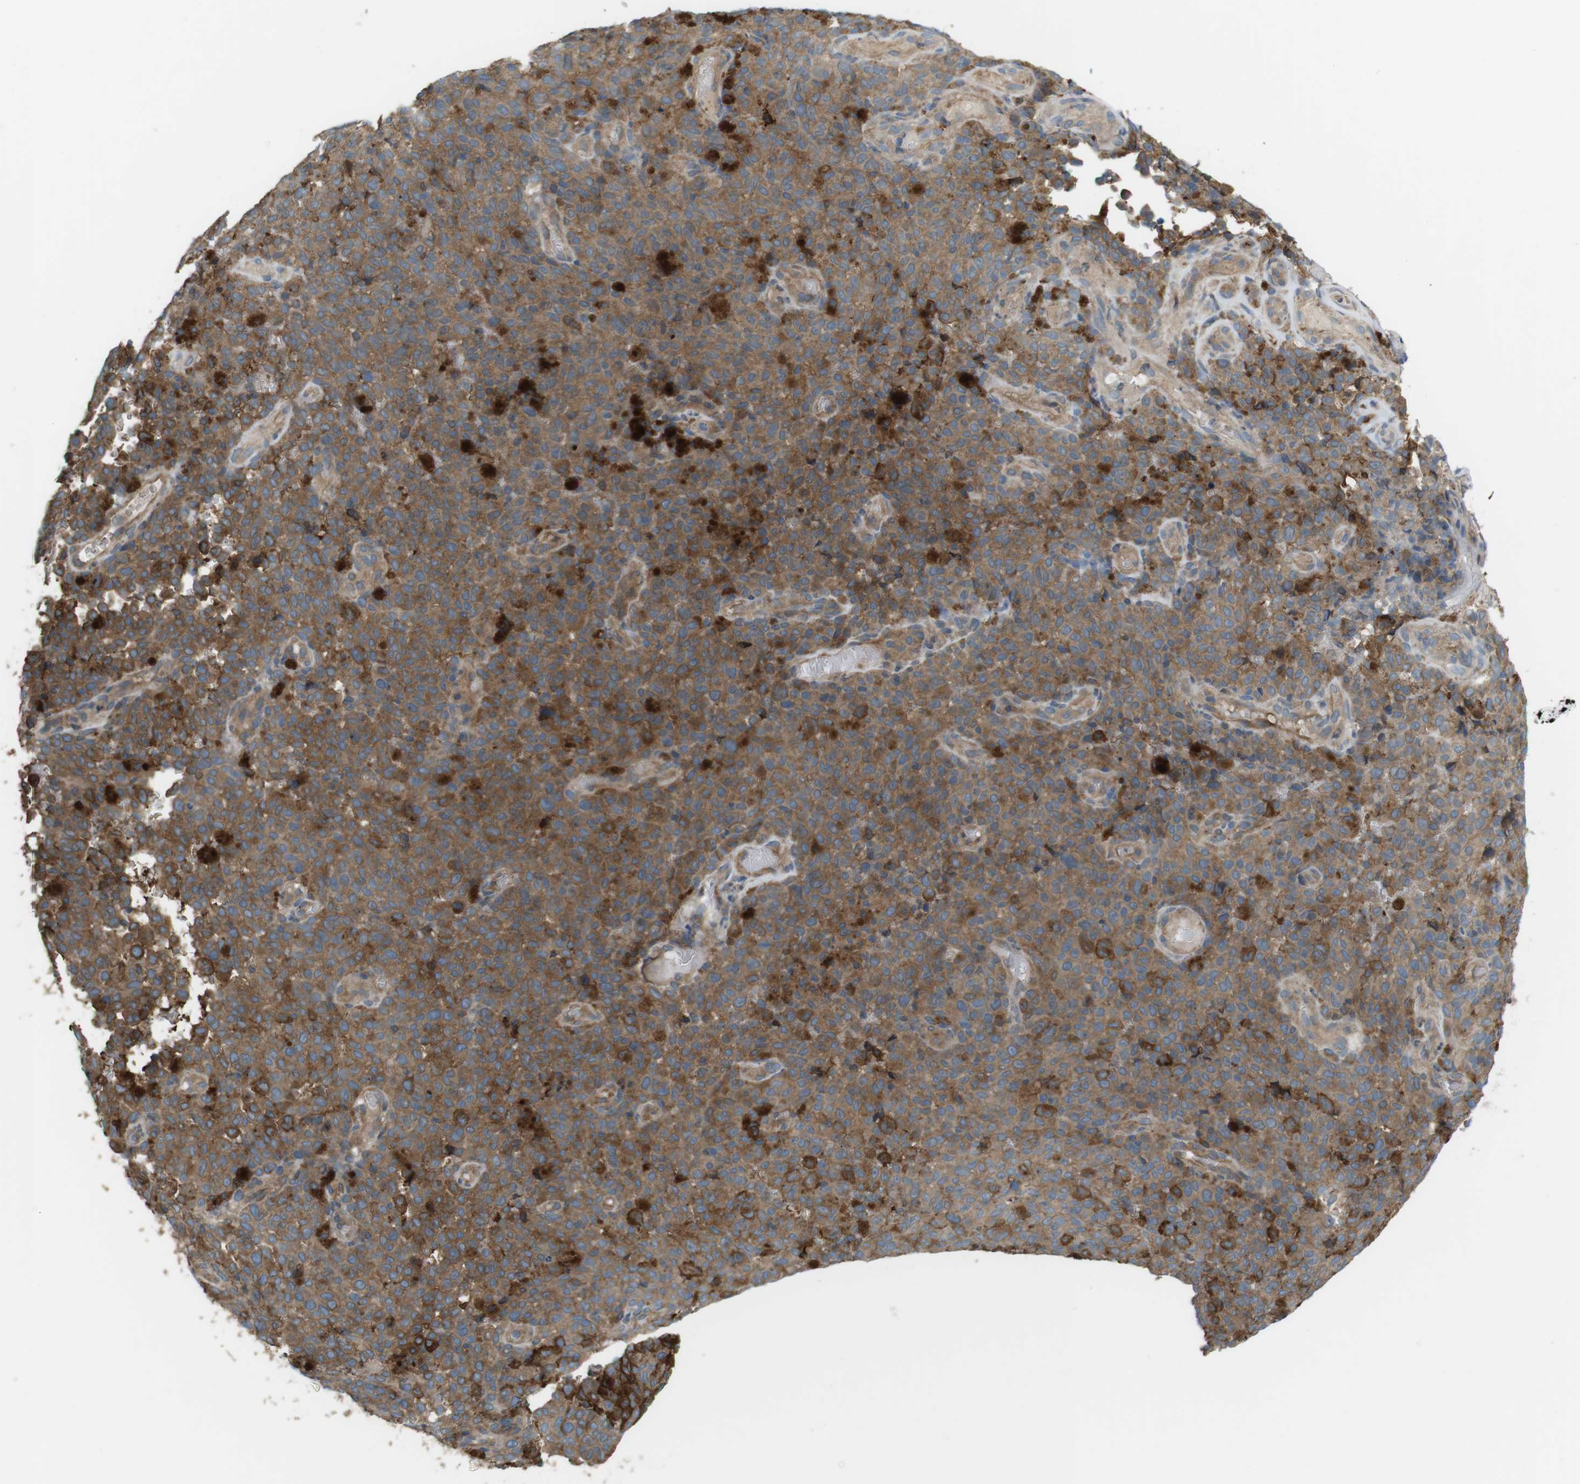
{"staining": {"intensity": "moderate", "quantity": ">75%", "location": "cytoplasmic/membranous"}, "tissue": "melanoma", "cell_type": "Tumor cells", "image_type": "cancer", "snomed": [{"axis": "morphology", "description": "Malignant melanoma, NOS"}, {"axis": "topography", "description": "Skin"}], "caption": "Melanoma stained with a brown dye displays moderate cytoplasmic/membranous positive expression in about >75% of tumor cells.", "gene": "DDAH2", "patient": {"sex": "female", "age": 82}}